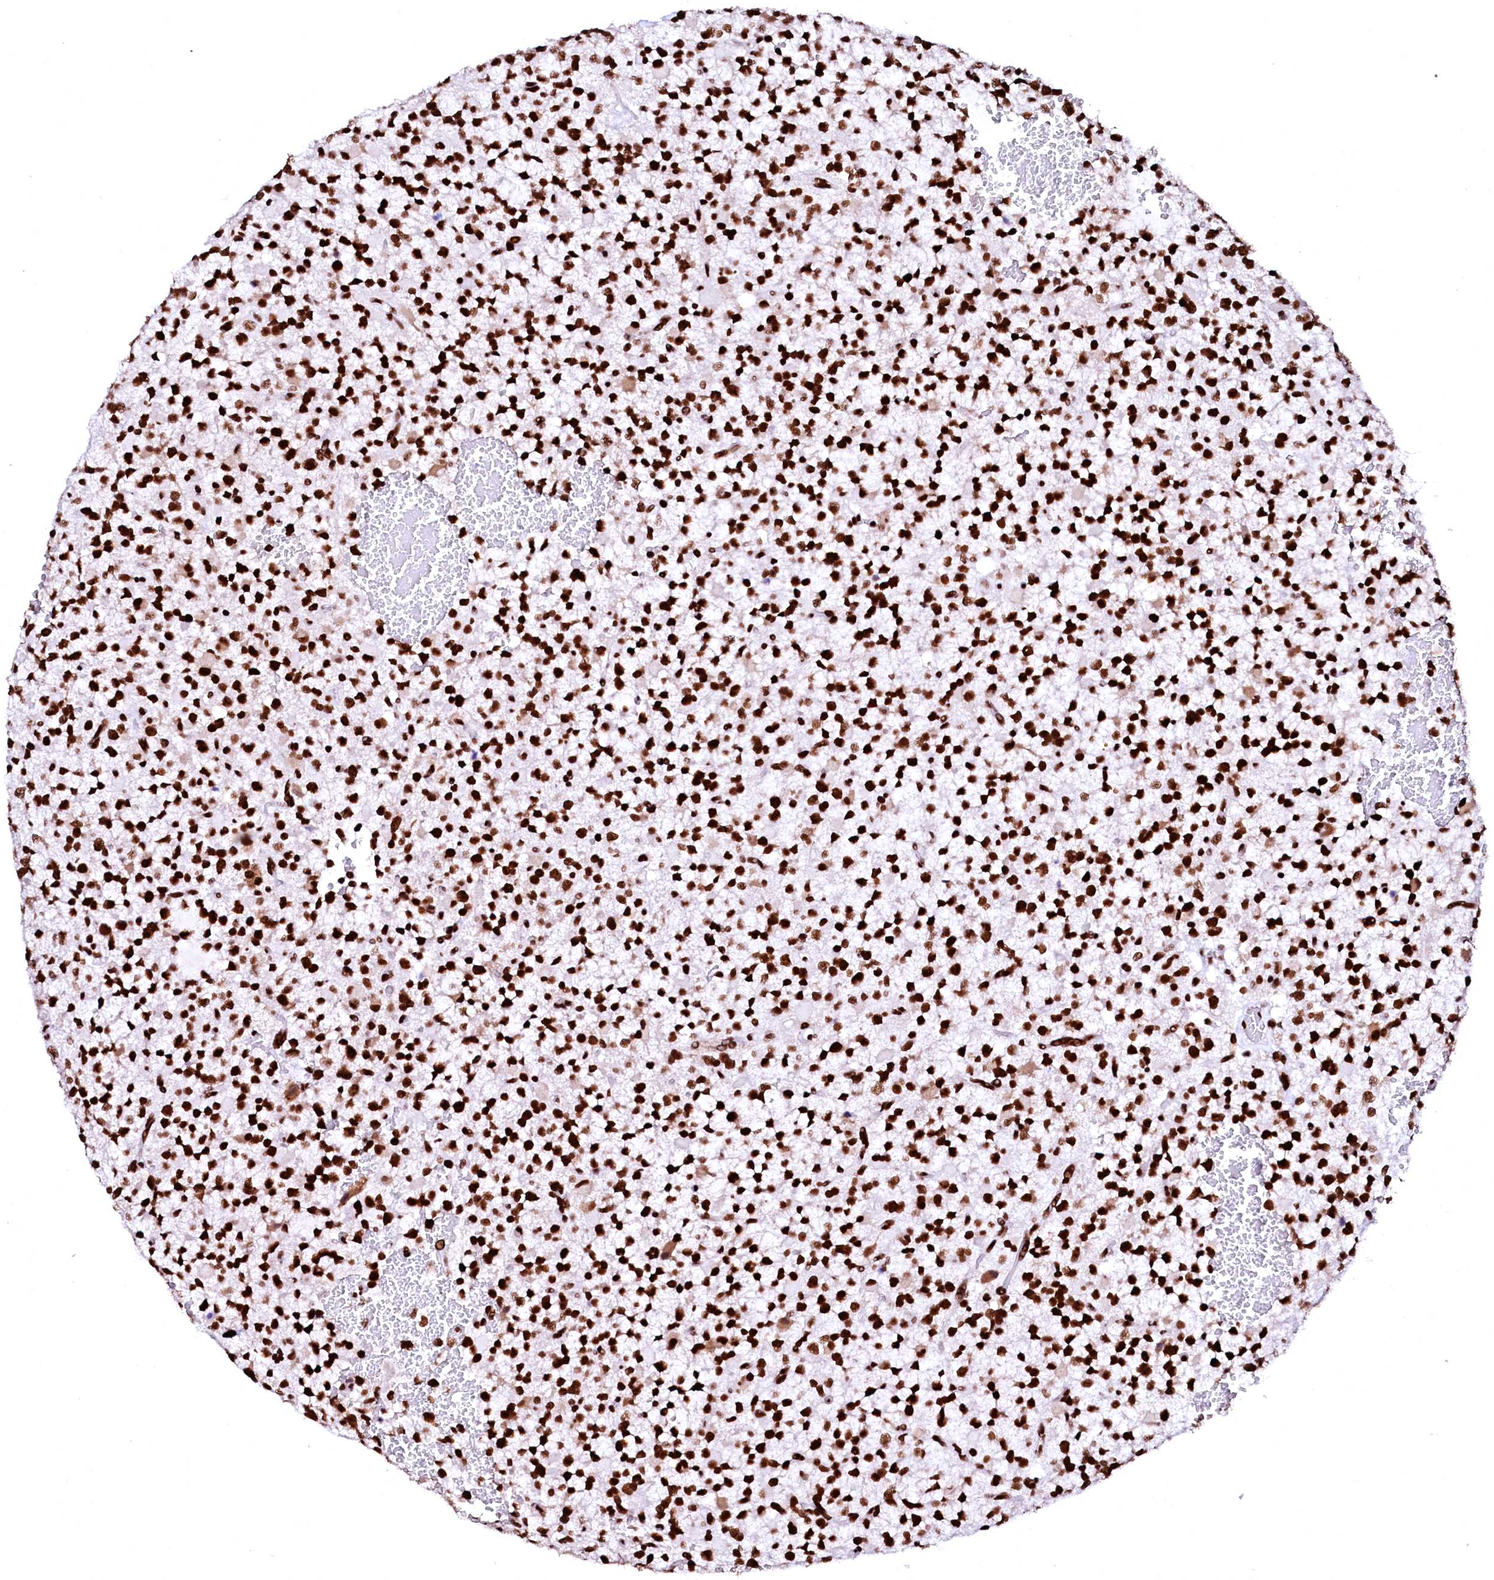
{"staining": {"intensity": "strong", "quantity": ">75%", "location": "nuclear"}, "tissue": "glioma", "cell_type": "Tumor cells", "image_type": "cancer", "snomed": [{"axis": "morphology", "description": "Glioma, malignant, High grade"}, {"axis": "topography", "description": "Brain"}], "caption": "DAB (3,3'-diaminobenzidine) immunohistochemical staining of human malignant glioma (high-grade) reveals strong nuclear protein staining in about >75% of tumor cells.", "gene": "CPSF6", "patient": {"sex": "male", "age": 34}}